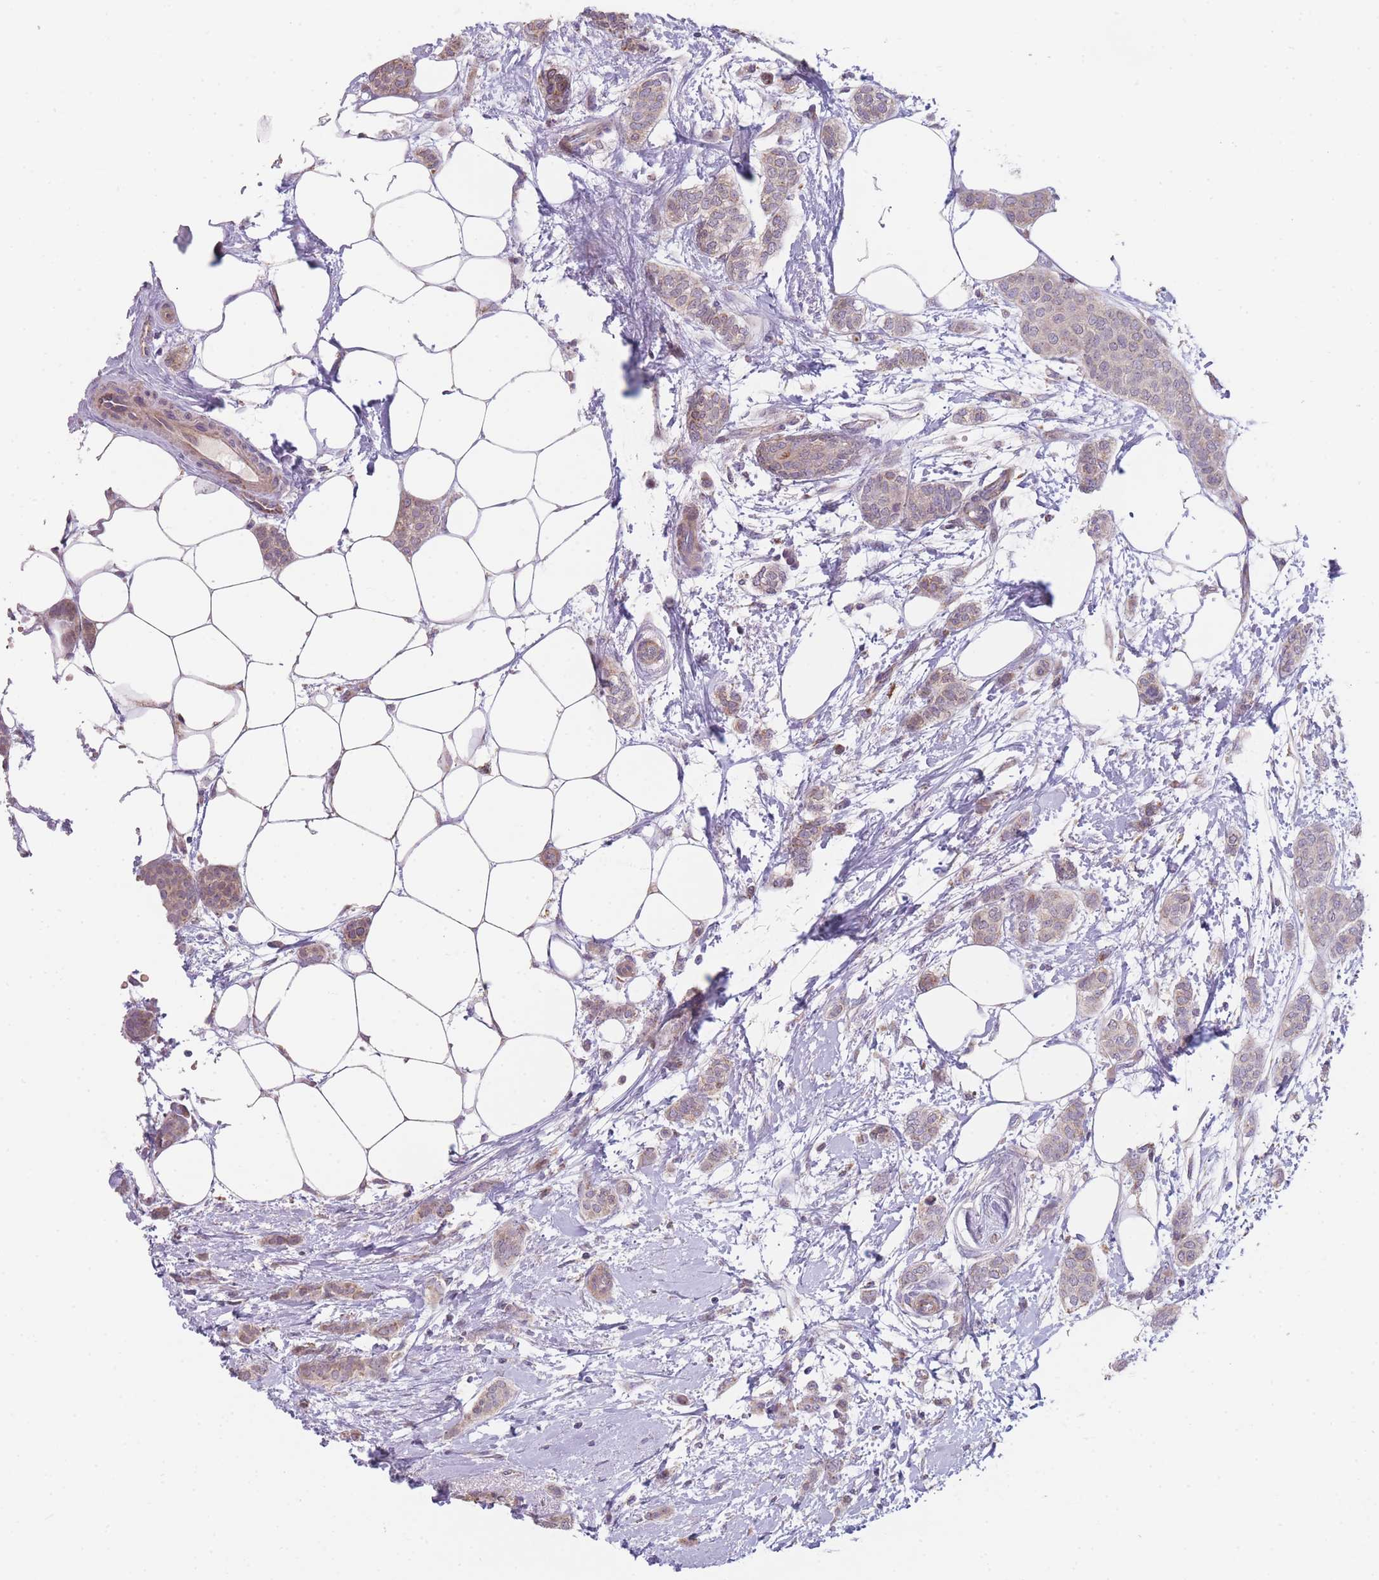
{"staining": {"intensity": "weak", "quantity": "<25%", "location": "cytoplasmic/membranous"}, "tissue": "breast cancer", "cell_type": "Tumor cells", "image_type": "cancer", "snomed": [{"axis": "morphology", "description": "Duct carcinoma"}, {"axis": "topography", "description": "Breast"}], "caption": "This is a histopathology image of immunohistochemistry (IHC) staining of invasive ductal carcinoma (breast), which shows no positivity in tumor cells. (DAB immunohistochemistry, high magnification).", "gene": "SMPD4", "patient": {"sex": "female", "age": 72}}